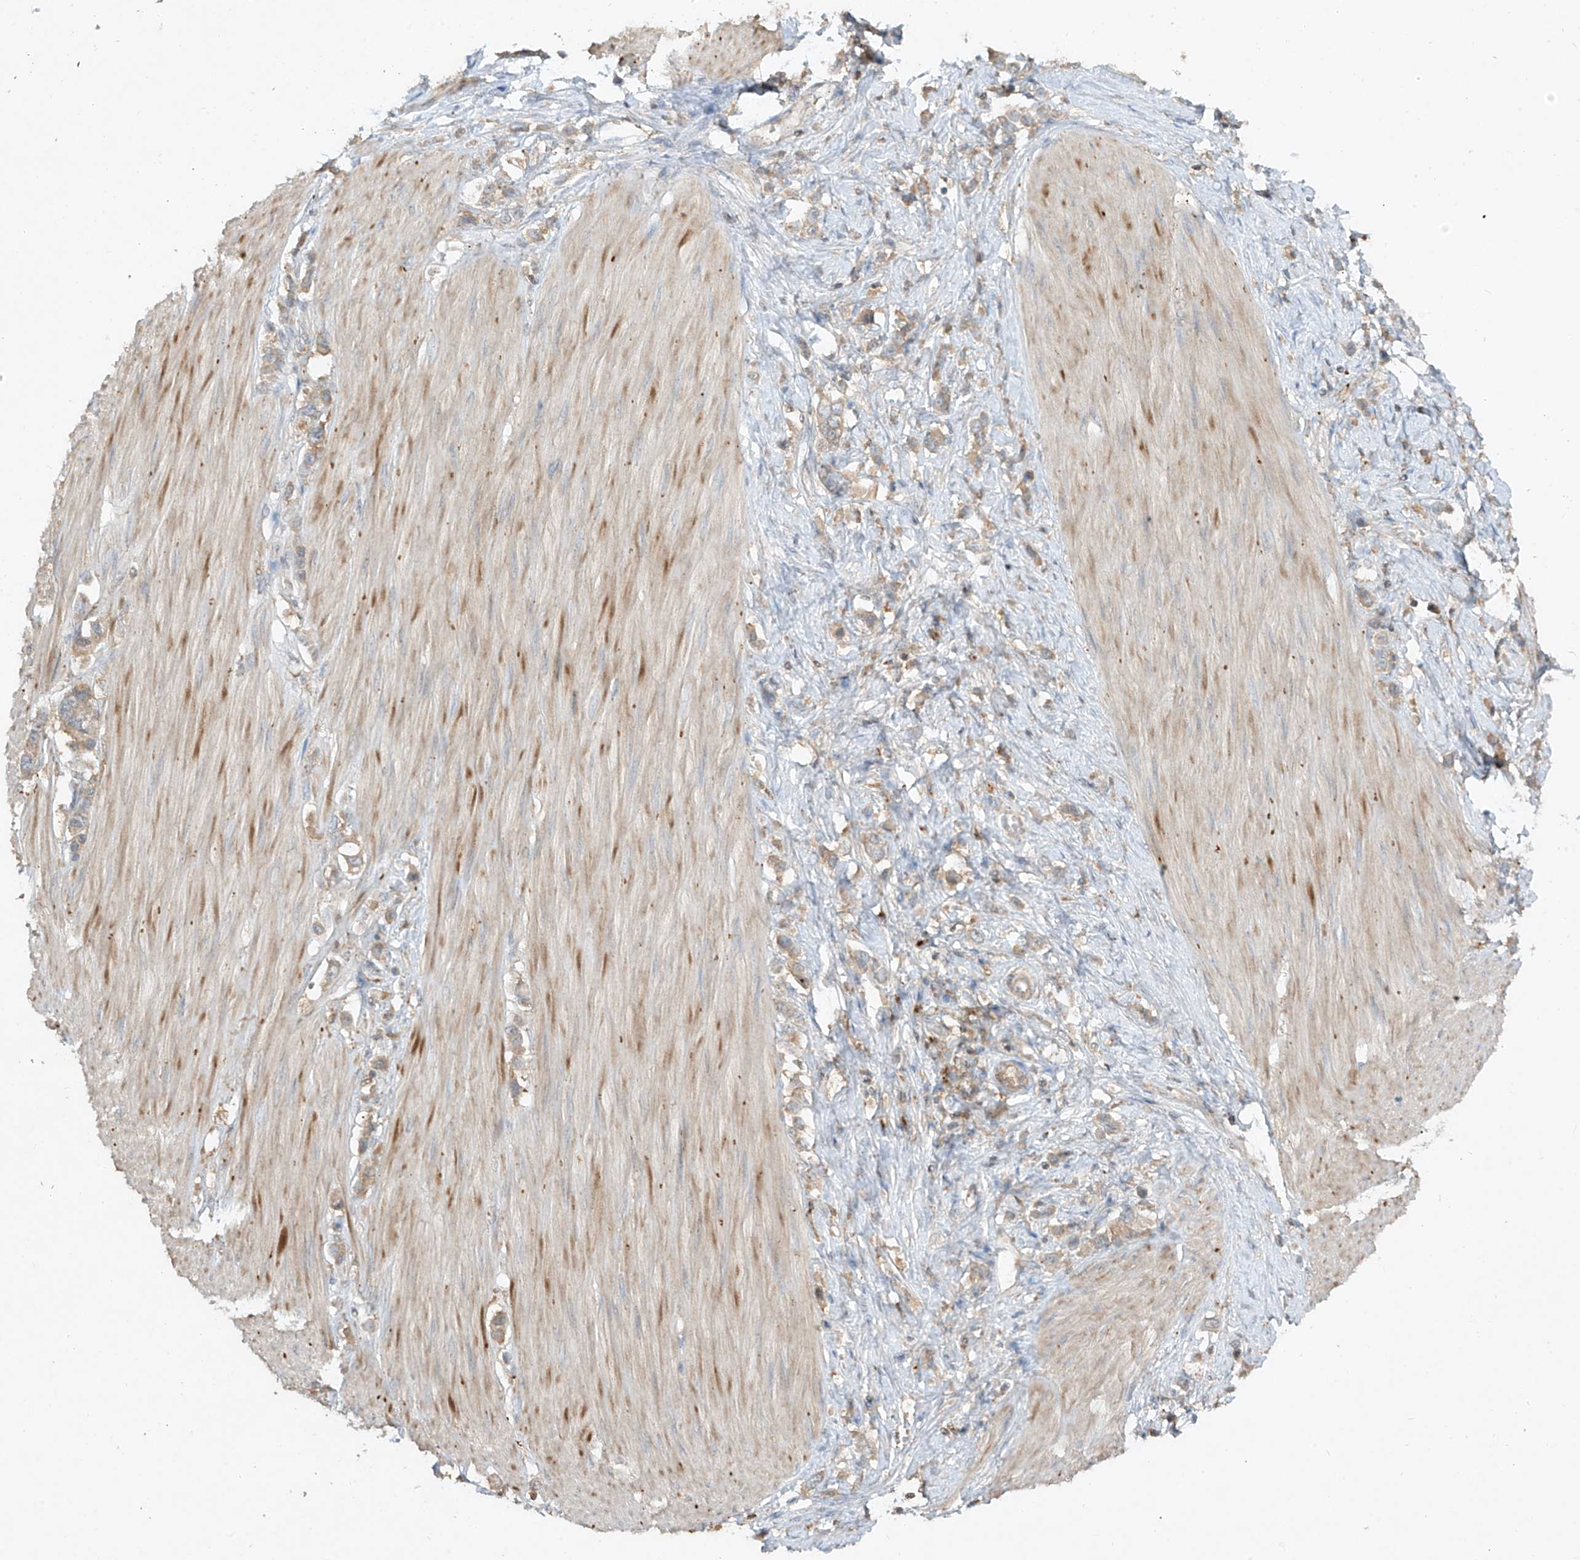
{"staining": {"intensity": "weak", "quantity": "25%-75%", "location": "cytoplasmic/membranous"}, "tissue": "stomach cancer", "cell_type": "Tumor cells", "image_type": "cancer", "snomed": [{"axis": "morphology", "description": "Adenocarcinoma, NOS"}, {"axis": "topography", "description": "Stomach"}], "caption": "High-power microscopy captured an IHC histopathology image of stomach cancer (adenocarcinoma), revealing weak cytoplasmic/membranous positivity in about 25%-75% of tumor cells.", "gene": "LDAH", "patient": {"sex": "female", "age": 65}}